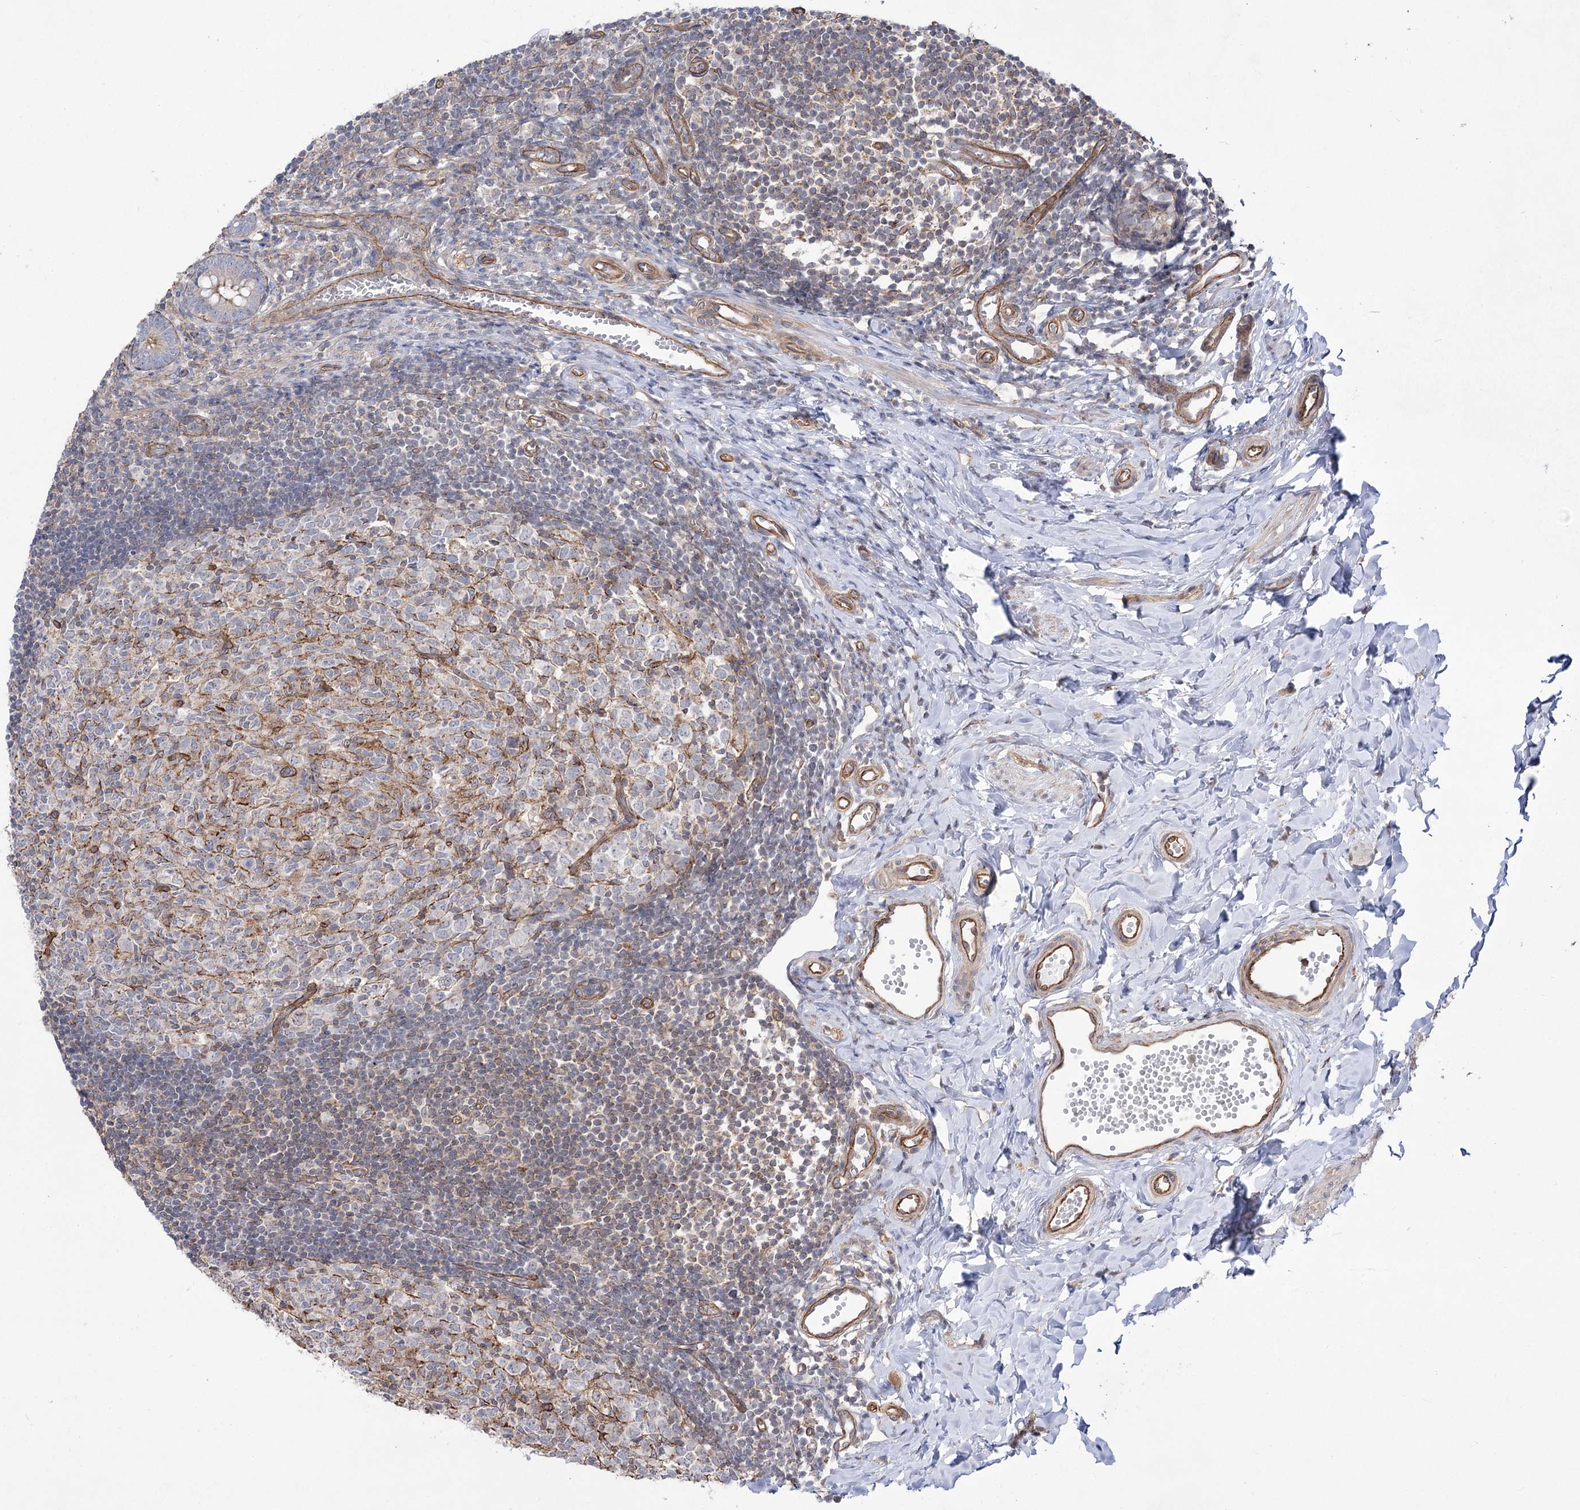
{"staining": {"intensity": "moderate", "quantity": ">75%", "location": "cytoplasmic/membranous"}, "tissue": "appendix", "cell_type": "Glandular cells", "image_type": "normal", "snomed": [{"axis": "morphology", "description": "Normal tissue, NOS"}, {"axis": "topography", "description": "Appendix"}], "caption": "Normal appendix reveals moderate cytoplasmic/membranous staining in approximately >75% of glandular cells.", "gene": "SH3BP5L", "patient": {"sex": "male", "age": 14}}